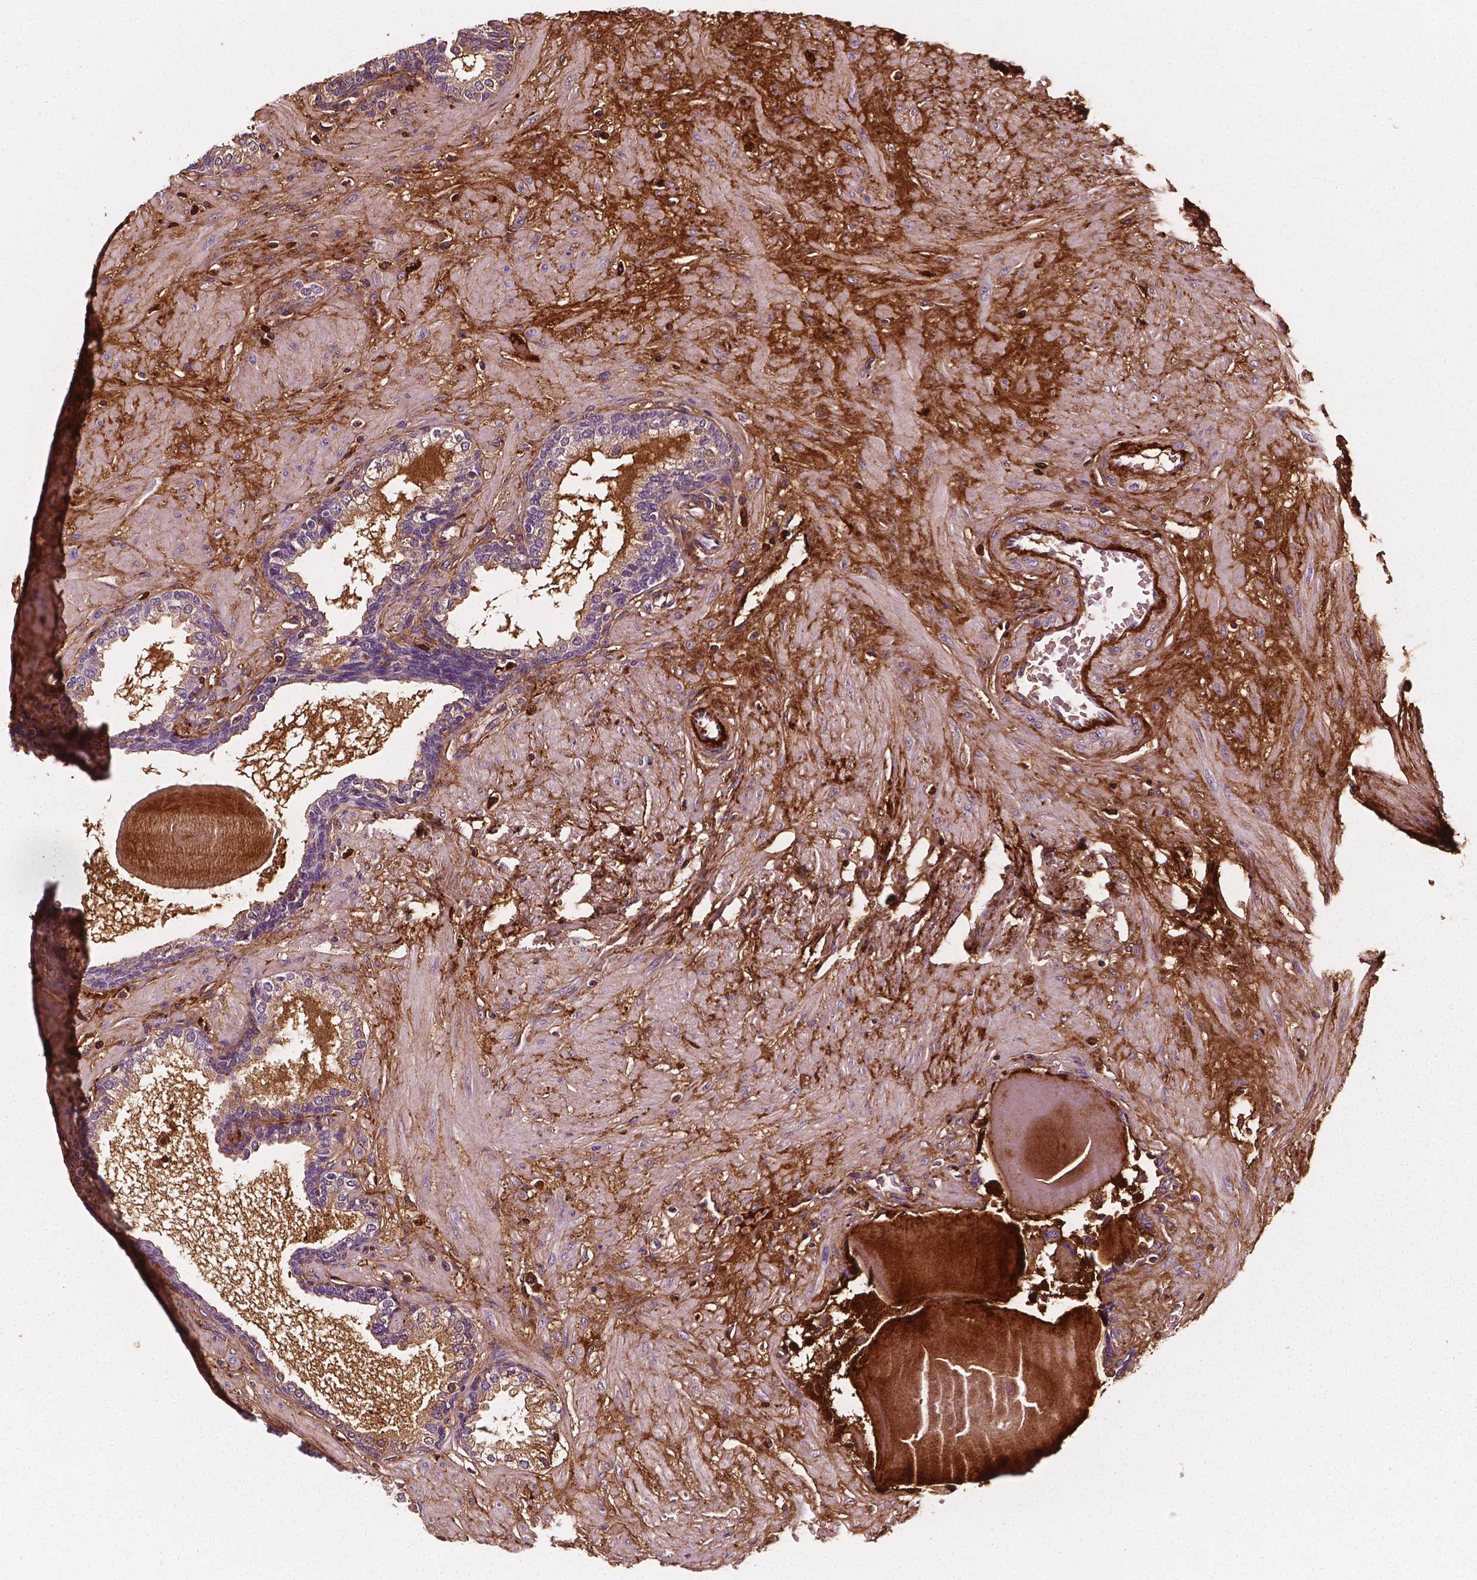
{"staining": {"intensity": "weak", "quantity": "<25%", "location": "cytoplasmic/membranous"}, "tissue": "prostate", "cell_type": "Glandular cells", "image_type": "normal", "snomed": [{"axis": "morphology", "description": "Normal tissue, NOS"}, {"axis": "topography", "description": "Prostate"}], "caption": "Immunohistochemistry photomicrograph of benign prostate: prostate stained with DAB exhibits no significant protein expression in glandular cells. (DAB IHC visualized using brightfield microscopy, high magnification).", "gene": "FBLN1", "patient": {"sex": "male", "age": 55}}